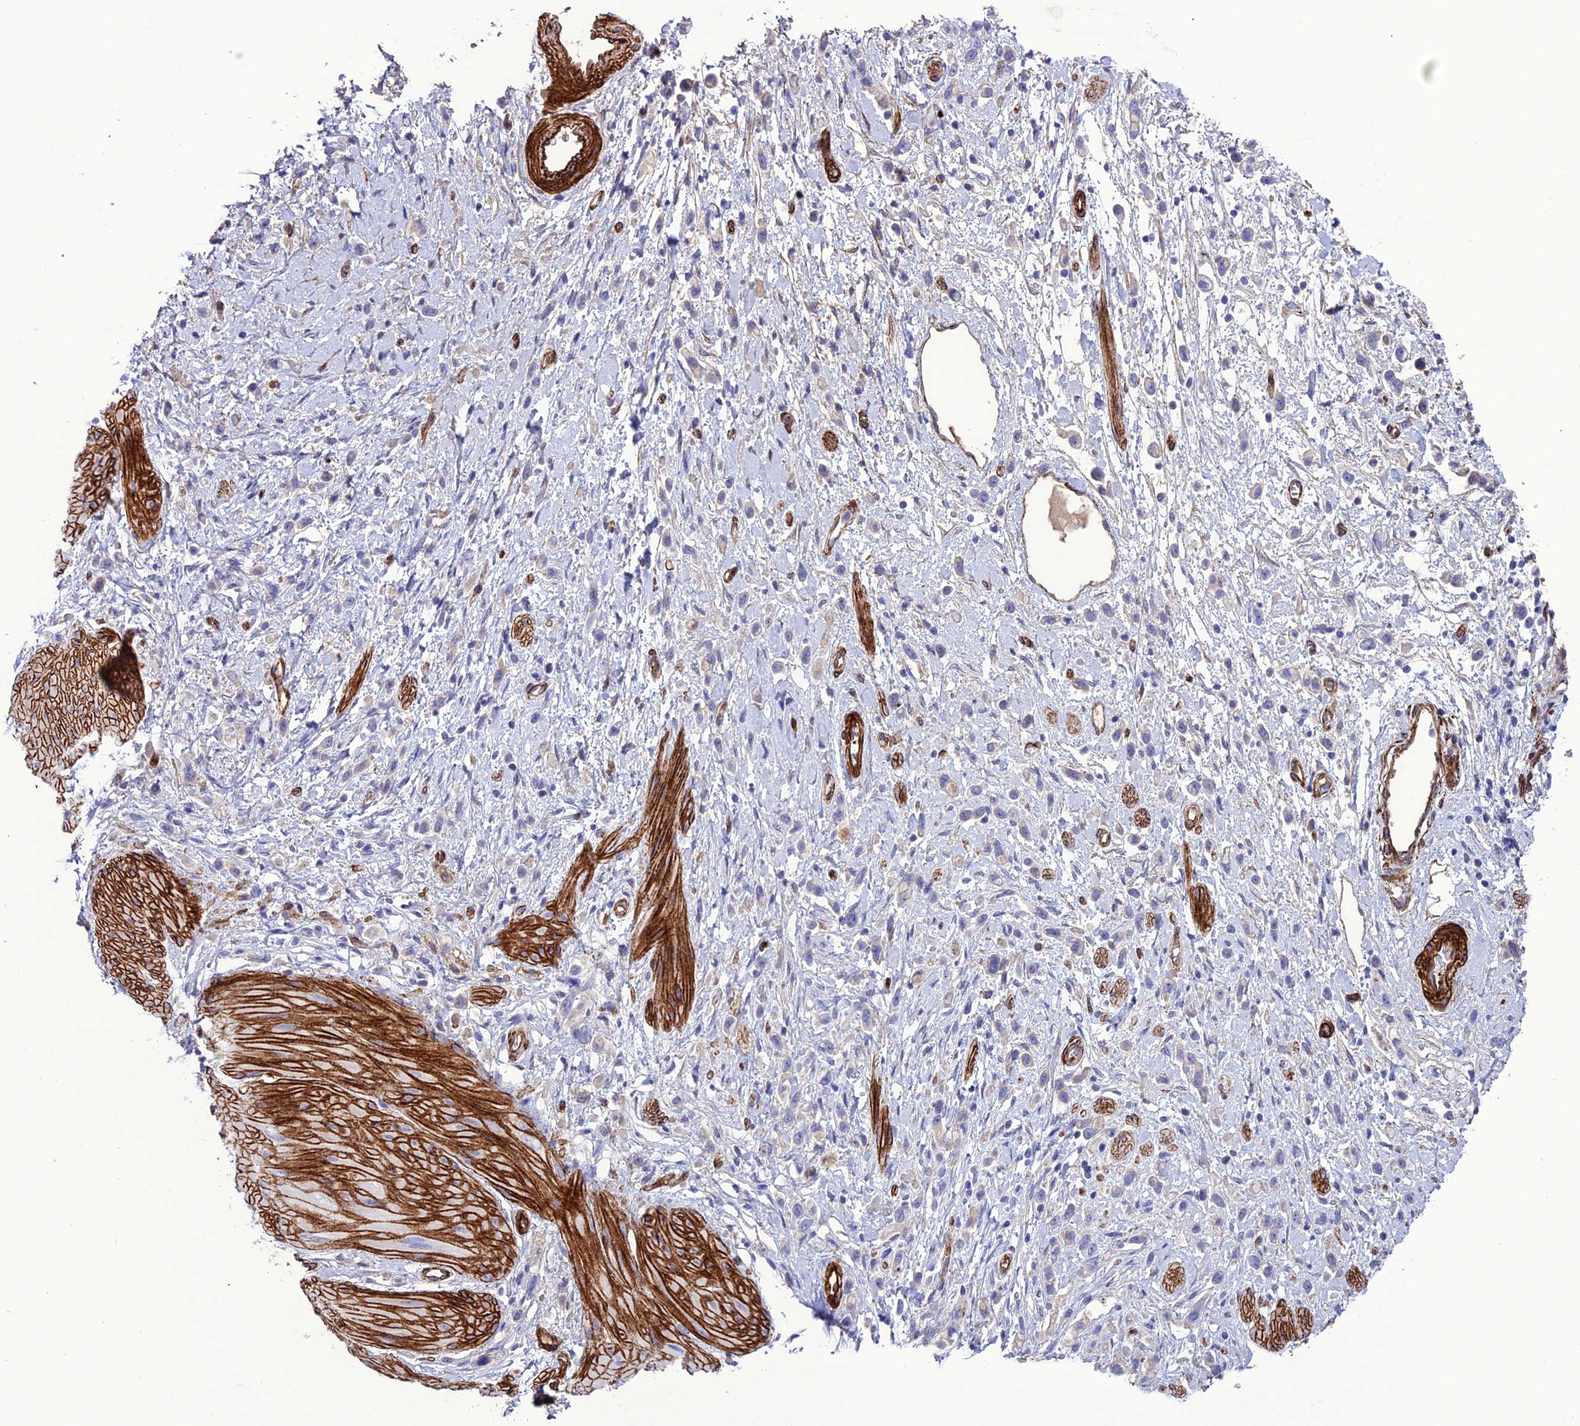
{"staining": {"intensity": "negative", "quantity": "none", "location": "none"}, "tissue": "stomach cancer", "cell_type": "Tumor cells", "image_type": "cancer", "snomed": [{"axis": "morphology", "description": "Adenocarcinoma, NOS"}, {"axis": "topography", "description": "Stomach"}], "caption": "A high-resolution photomicrograph shows immunohistochemistry staining of stomach adenocarcinoma, which reveals no significant staining in tumor cells.", "gene": "REX1BD", "patient": {"sex": "female", "age": 65}}